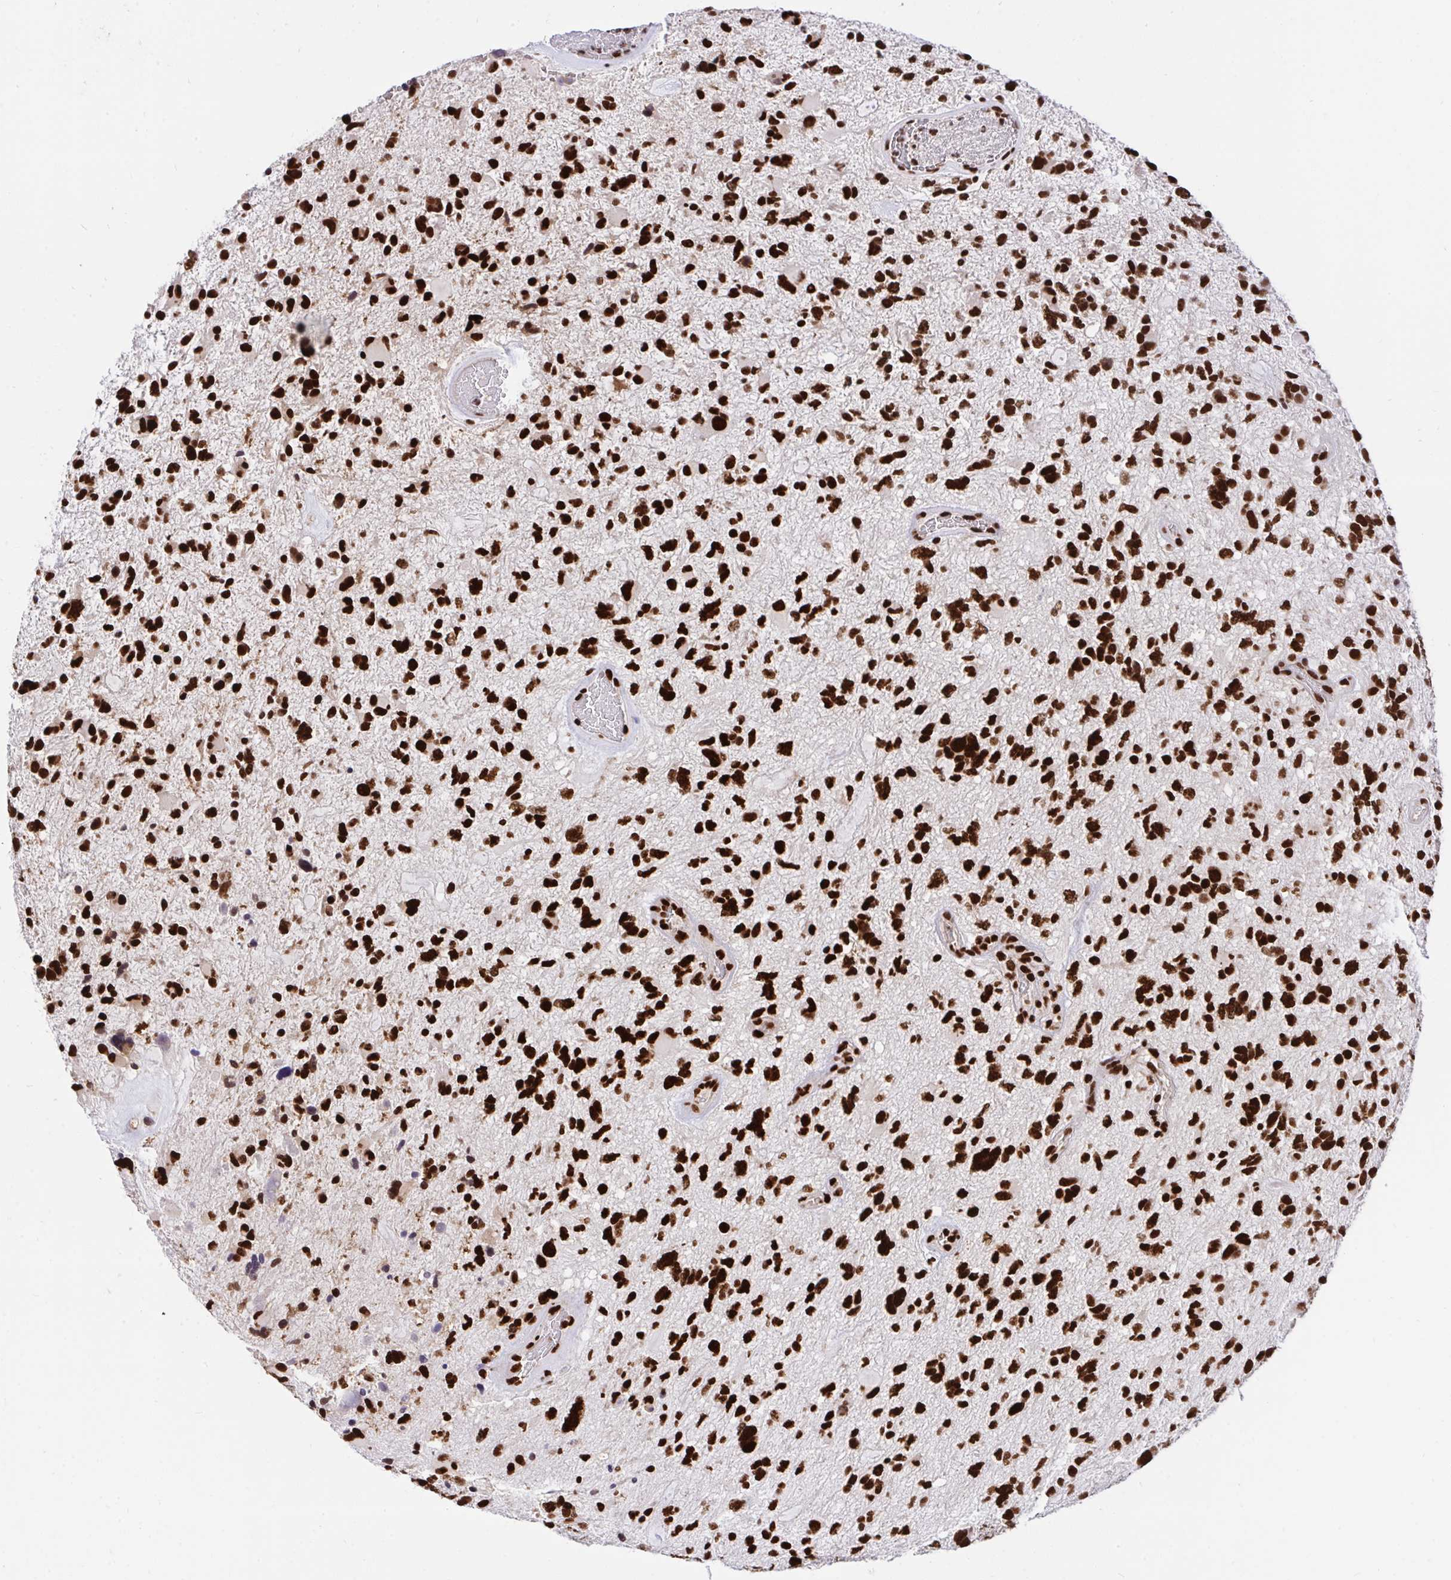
{"staining": {"intensity": "strong", "quantity": ">75%", "location": "nuclear"}, "tissue": "glioma", "cell_type": "Tumor cells", "image_type": "cancer", "snomed": [{"axis": "morphology", "description": "Glioma, malignant, High grade"}, {"axis": "topography", "description": "Brain"}], "caption": "Protein expression analysis of glioma exhibits strong nuclear positivity in about >75% of tumor cells.", "gene": "HNRNPL", "patient": {"sex": "female", "age": 11}}